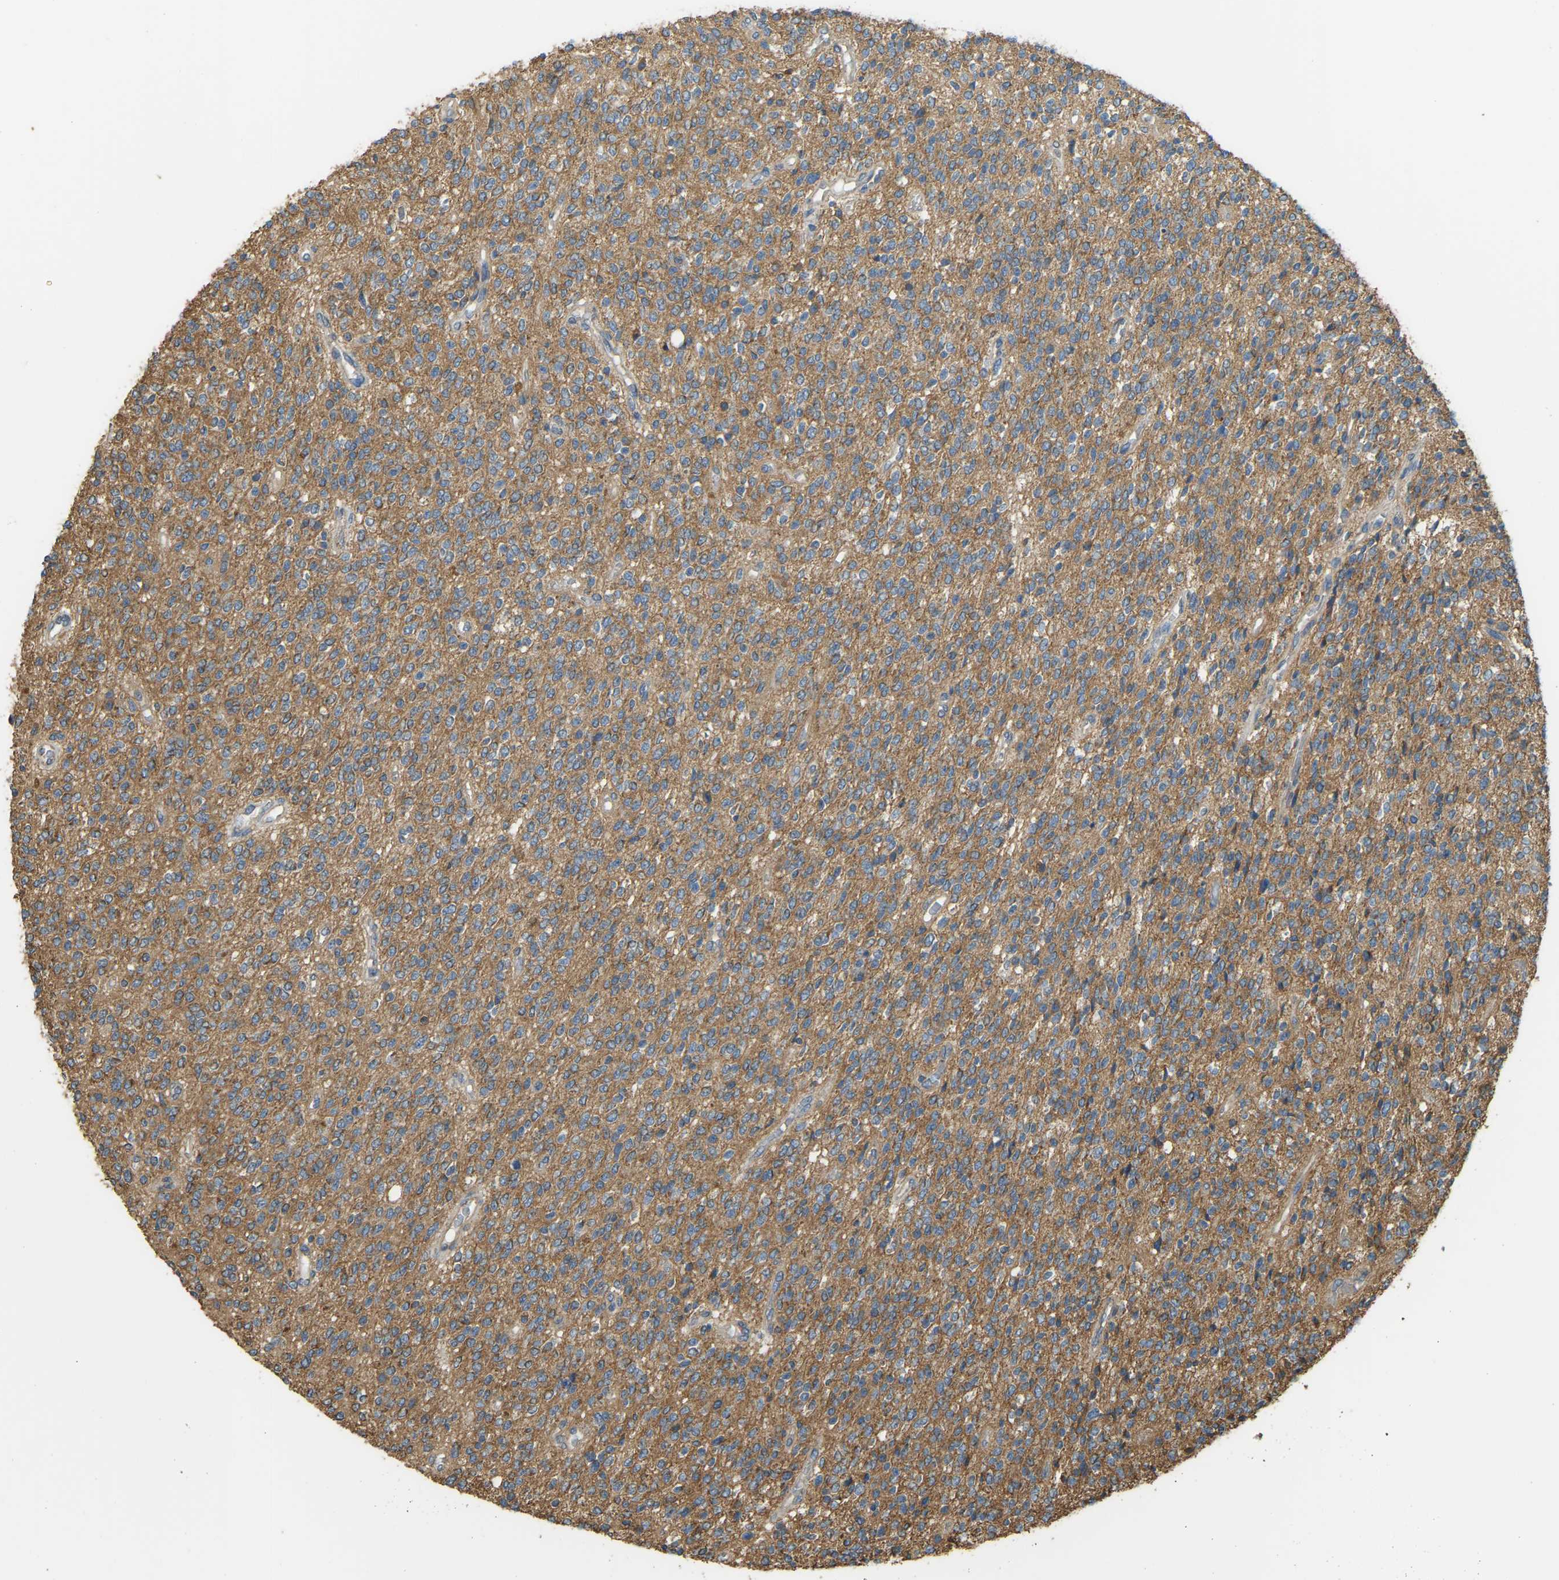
{"staining": {"intensity": "moderate", "quantity": ">75%", "location": "cytoplasmic/membranous"}, "tissue": "glioma", "cell_type": "Tumor cells", "image_type": "cancer", "snomed": [{"axis": "morphology", "description": "Glioma, malignant, High grade"}, {"axis": "topography", "description": "Brain"}], "caption": "Malignant glioma (high-grade) tissue displays moderate cytoplasmic/membranous positivity in approximately >75% of tumor cells, visualized by immunohistochemistry.", "gene": "GNG2", "patient": {"sex": "male", "age": 34}}